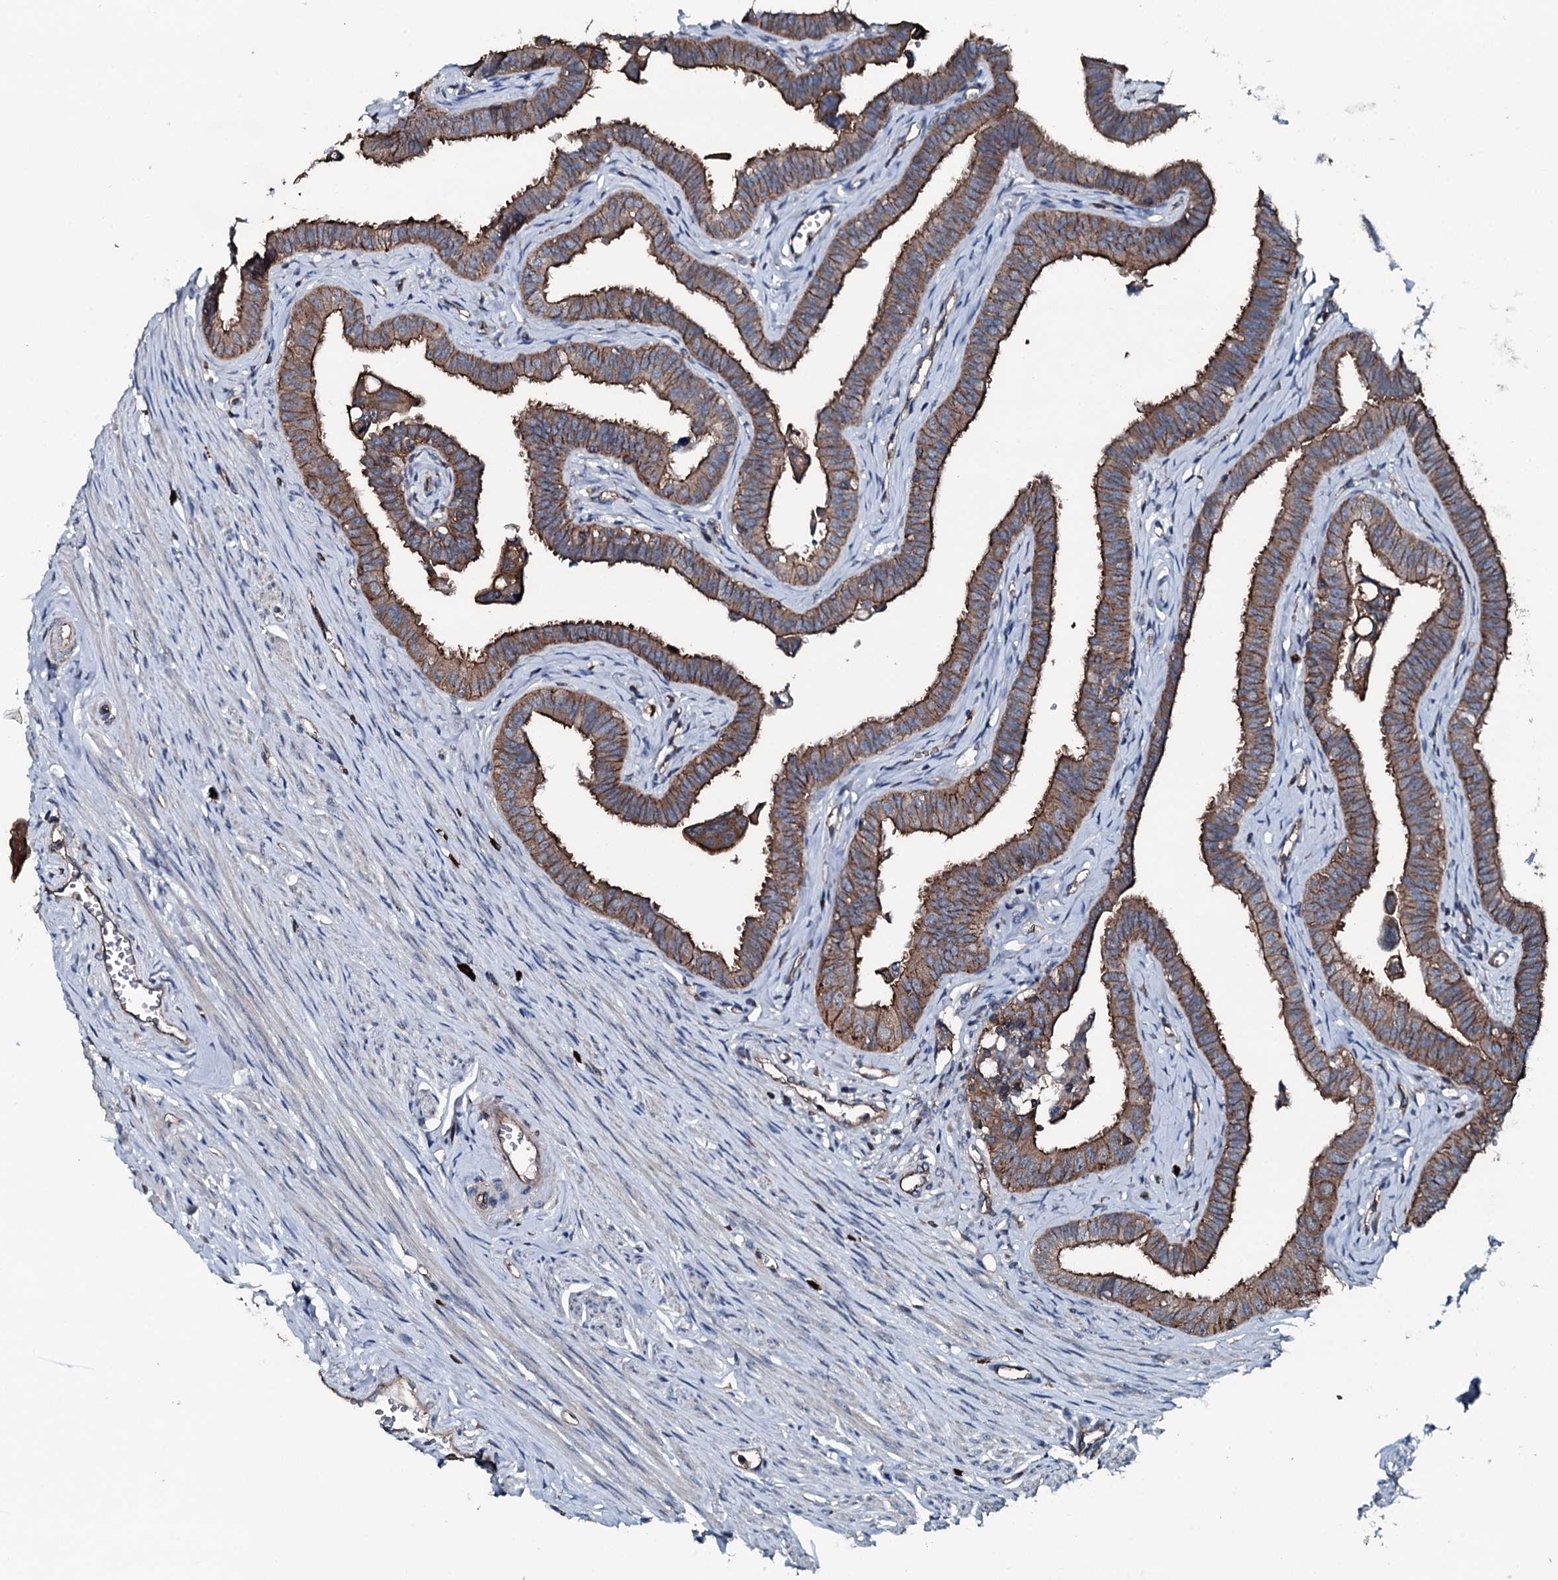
{"staining": {"intensity": "moderate", "quantity": ">75%", "location": "cytoplasmic/membranous"}, "tissue": "fallopian tube", "cell_type": "Glandular cells", "image_type": "normal", "snomed": [{"axis": "morphology", "description": "Normal tissue, NOS"}, {"axis": "morphology", "description": "Carcinoma, NOS"}, {"axis": "topography", "description": "Fallopian tube"}, {"axis": "topography", "description": "Ovary"}], "caption": "Normal fallopian tube was stained to show a protein in brown. There is medium levels of moderate cytoplasmic/membranous positivity in about >75% of glandular cells. (brown staining indicates protein expression, while blue staining denotes nuclei).", "gene": "SLC25A38", "patient": {"sex": "female", "age": 59}}